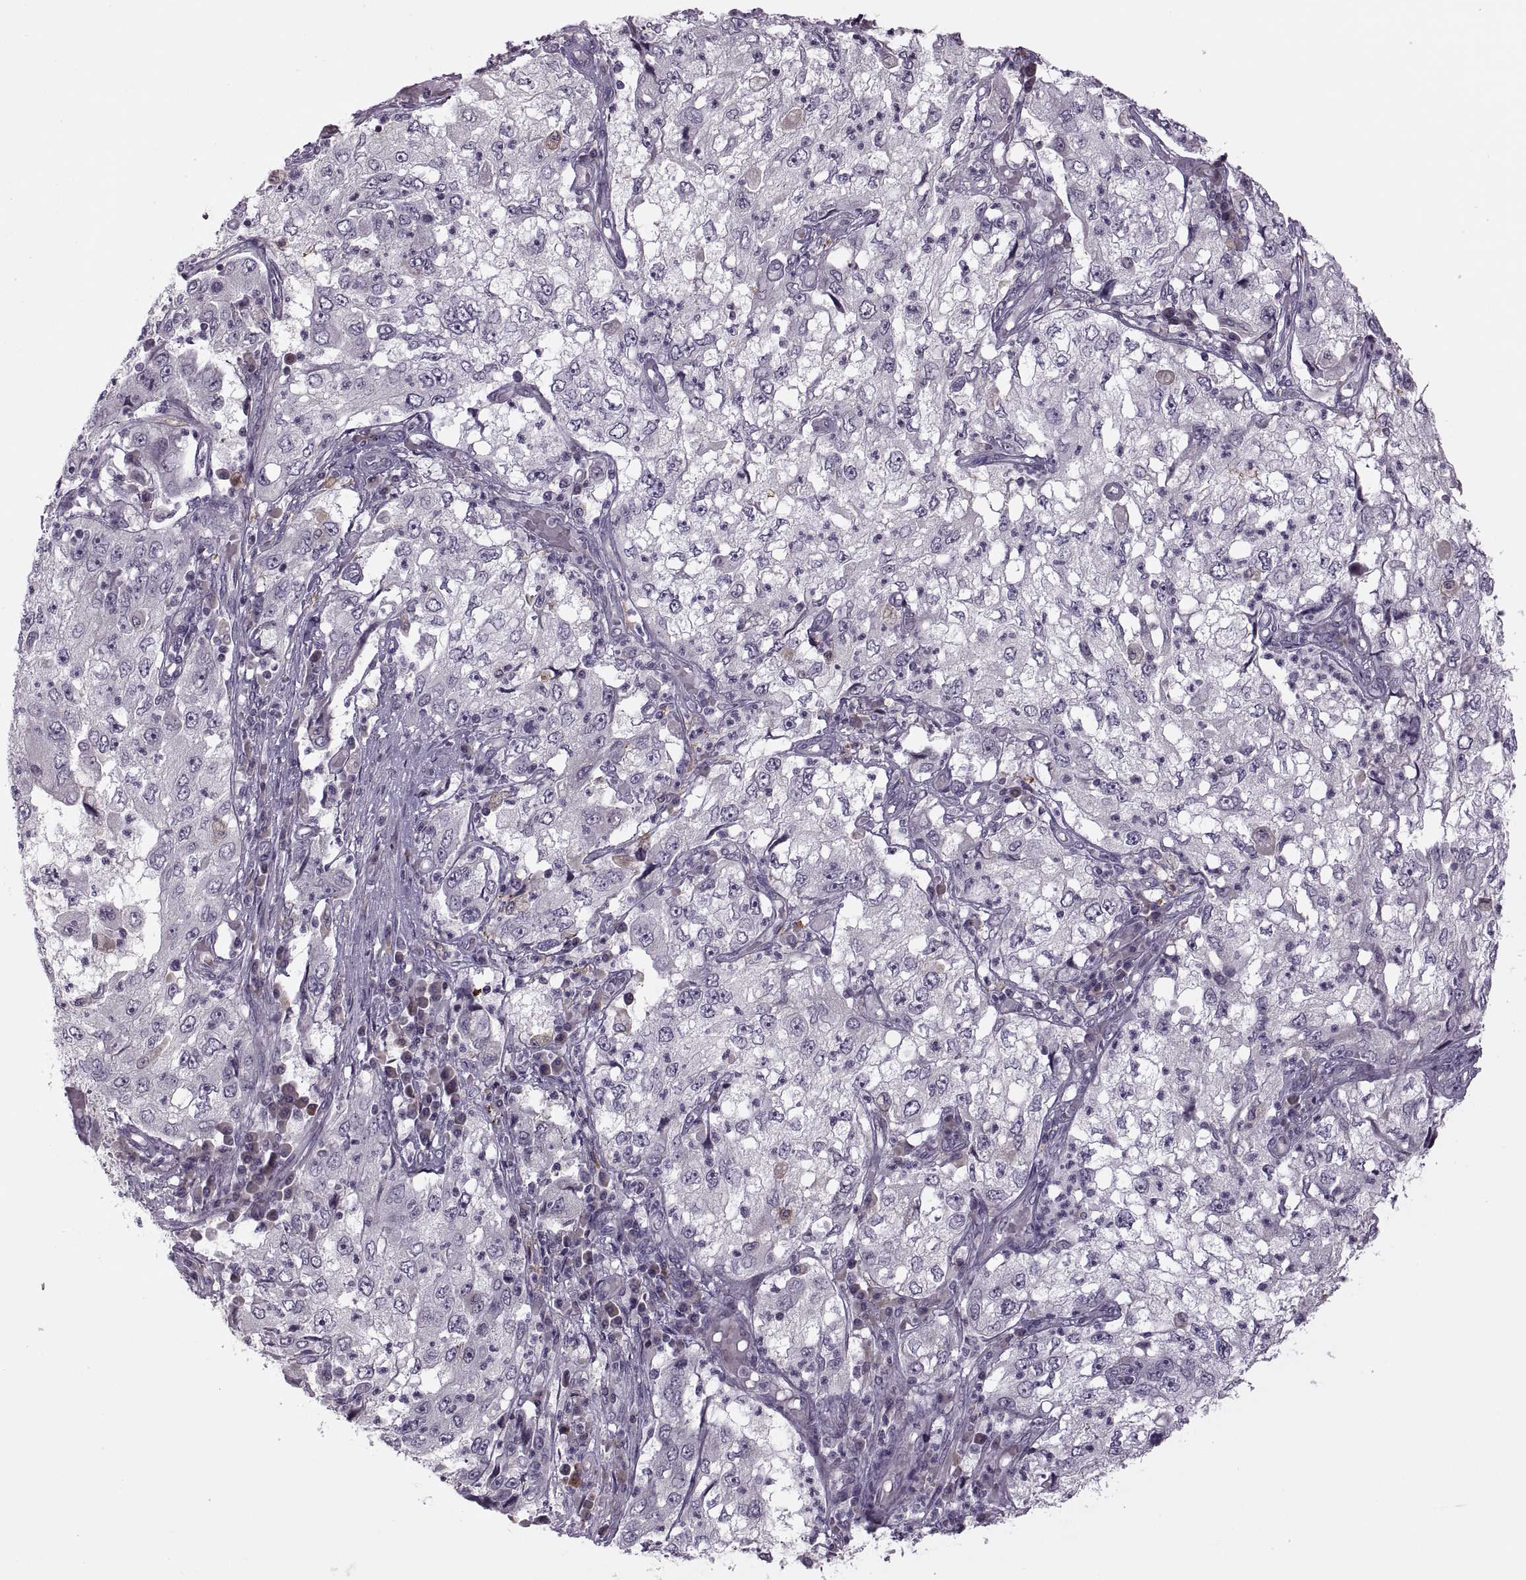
{"staining": {"intensity": "negative", "quantity": "none", "location": "none"}, "tissue": "cervical cancer", "cell_type": "Tumor cells", "image_type": "cancer", "snomed": [{"axis": "morphology", "description": "Squamous cell carcinoma, NOS"}, {"axis": "topography", "description": "Cervix"}], "caption": "DAB immunohistochemical staining of human cervical squamous cell carcinoma shows no significant positivity in tumor cells.", "gene": "H2AP", "patient": {"sex": "female", "age": 36}}